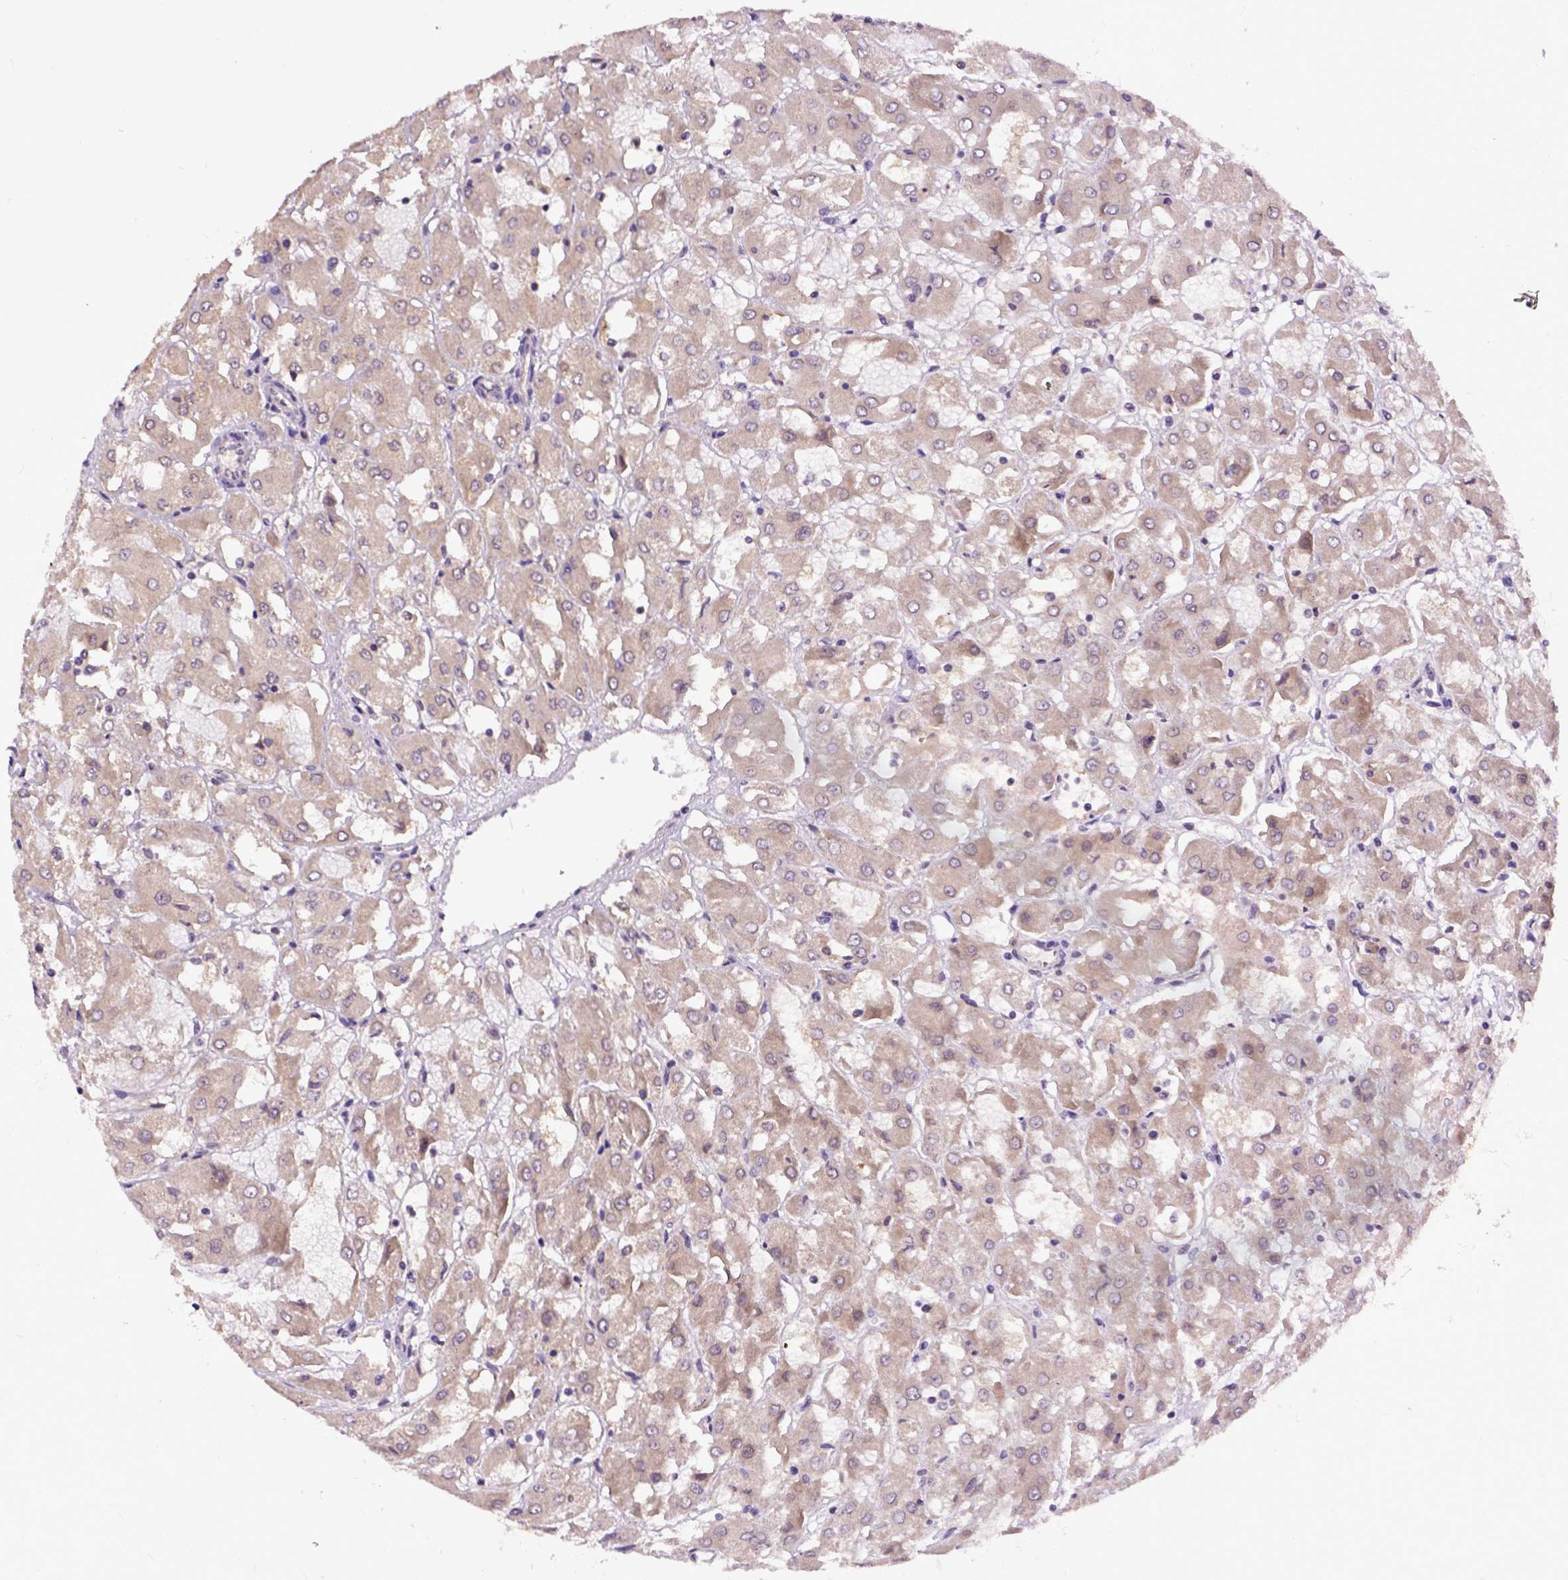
{"staining": {"intensity": "weak", "quantity": ">75%", "location": "cytoplasmic/membranous"}, "tissue": "renal cancer", "cell_type": "Tumor cells", "image_type": "cancer", "snomed": [{"axis": "morphology", "description": "Adenocarcinoma, NOS"}, {"axis": "topography", "description": "Kidney"}], "caption": "A brown stain highlights weak cytoplasmic/membranous expression of a protein in human renal adenocarcinoma tumor cells.", "gene": "ARL1", "patient": {"sex": "male", "age": 72}}